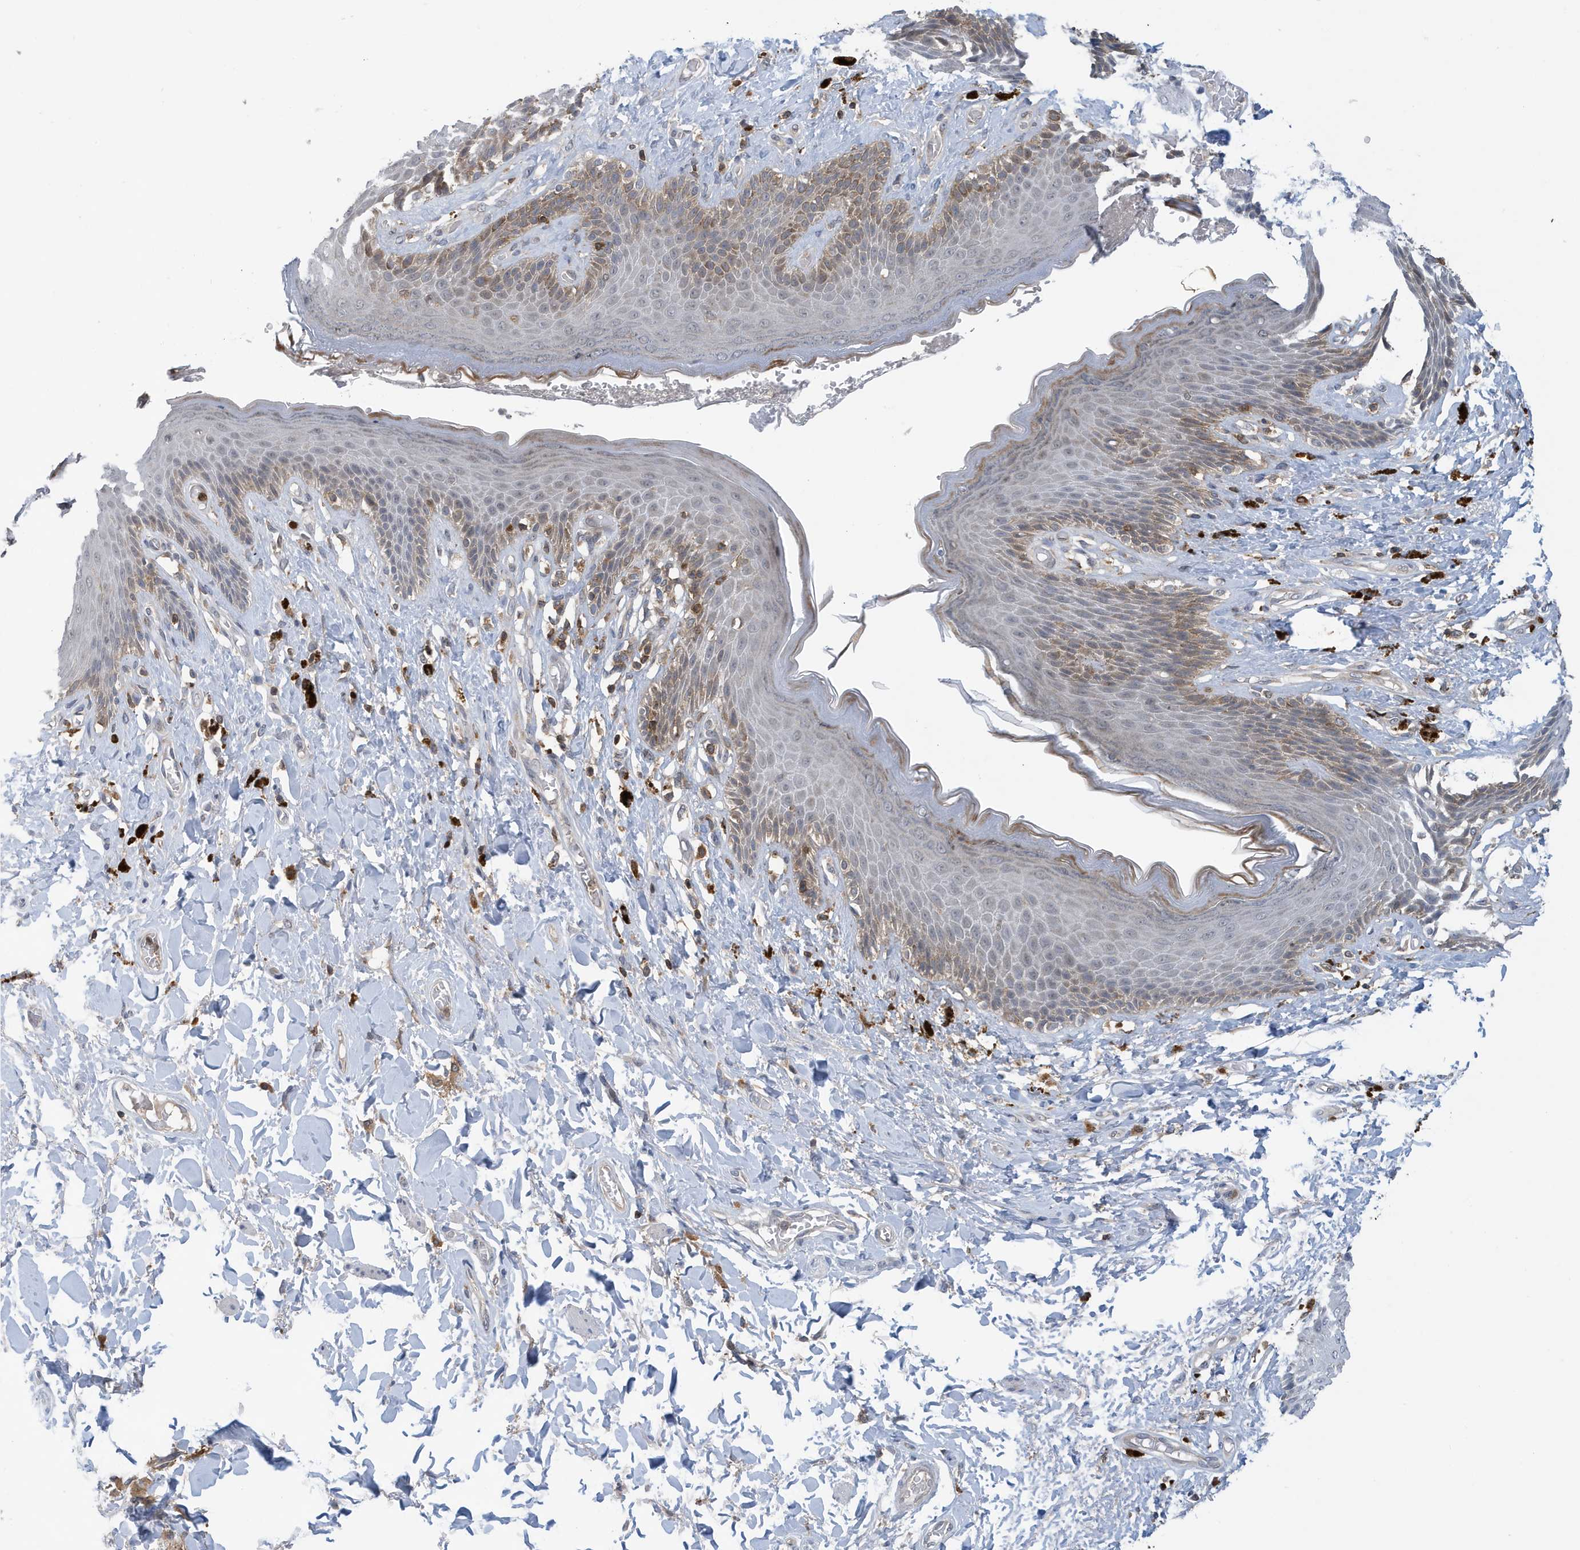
{"staining": {"intensity": "moderate", "quantity": "<25%", "location": "cytoplasmic/membranous"}, "tissue": "skin", "cell_type": "Epidermal cells", "image_type": "normal", "snomed": [{"axis": "morphology", "description": "Normal tissue, NOS"}, {"axis": "topography", "description": "Anal"}], "caption": "Epidermal cells display moderate cytoplasmic/membranous staining in approximately <25% of cells in normal skin. (DAB = brown stain, brightfield microscopy at high magnification).", "gene": "NSUN3", "patient": {"sex": "female", "age": 78}}